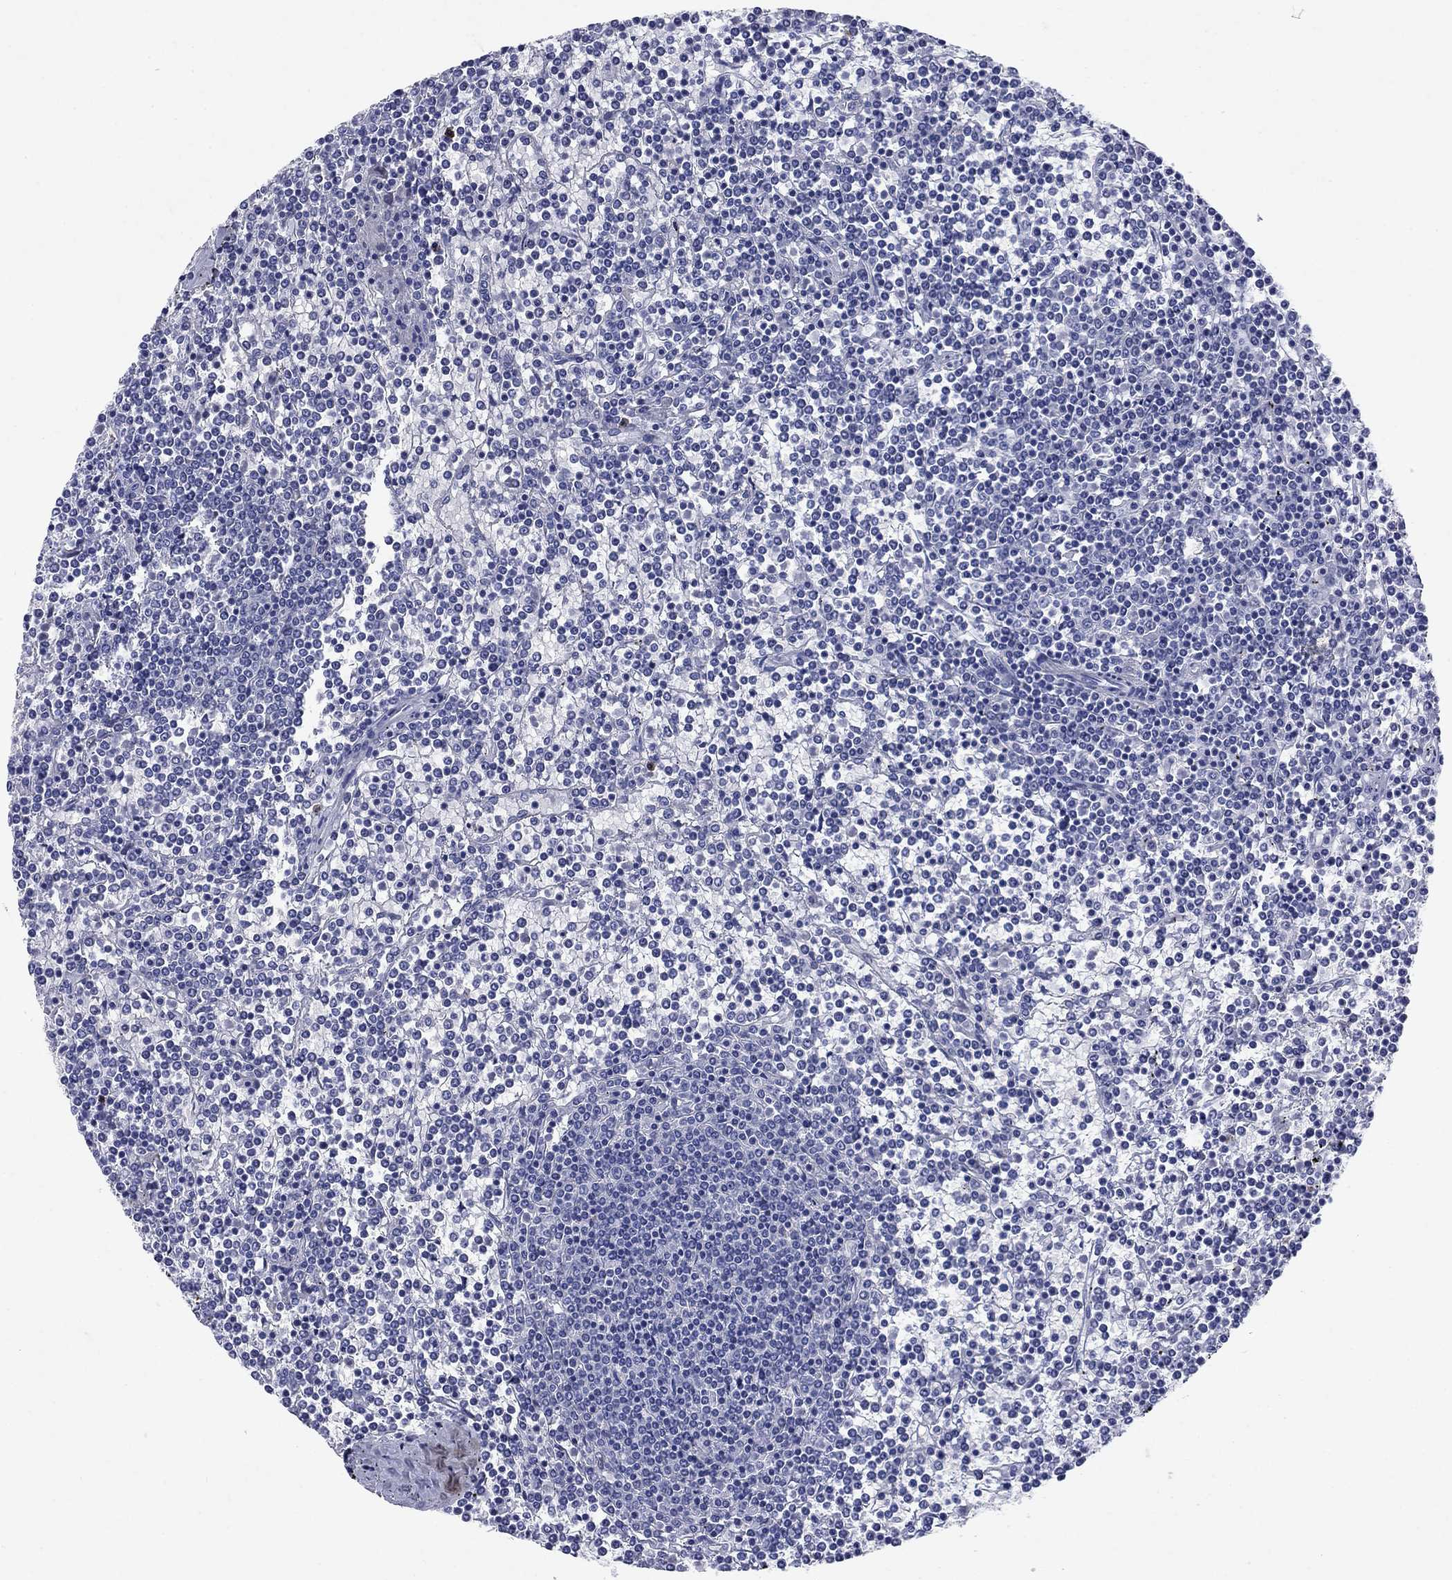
{"staining": {"intensity": "negative", "quantity": "none", "location": "none"}, "tissue": "lymphoma", "cell_type": "Tumor cells", "image_type": "cancer", "snomed": [{"axis": "morphology", "description": "Malignant lymphoma, non-Hodgkin's type, Low grade"}, {"axis": "topography", "description": "Spleen"}], "caption": "A high-resolution image shows immunohistochemistry staining of low-grade malignant lymphoma, non-Hodgkin's type, which displays no significant expression in tumor cells.", "gene": "SULT2B1", "patient": {"sex": "female", "age": 19}}